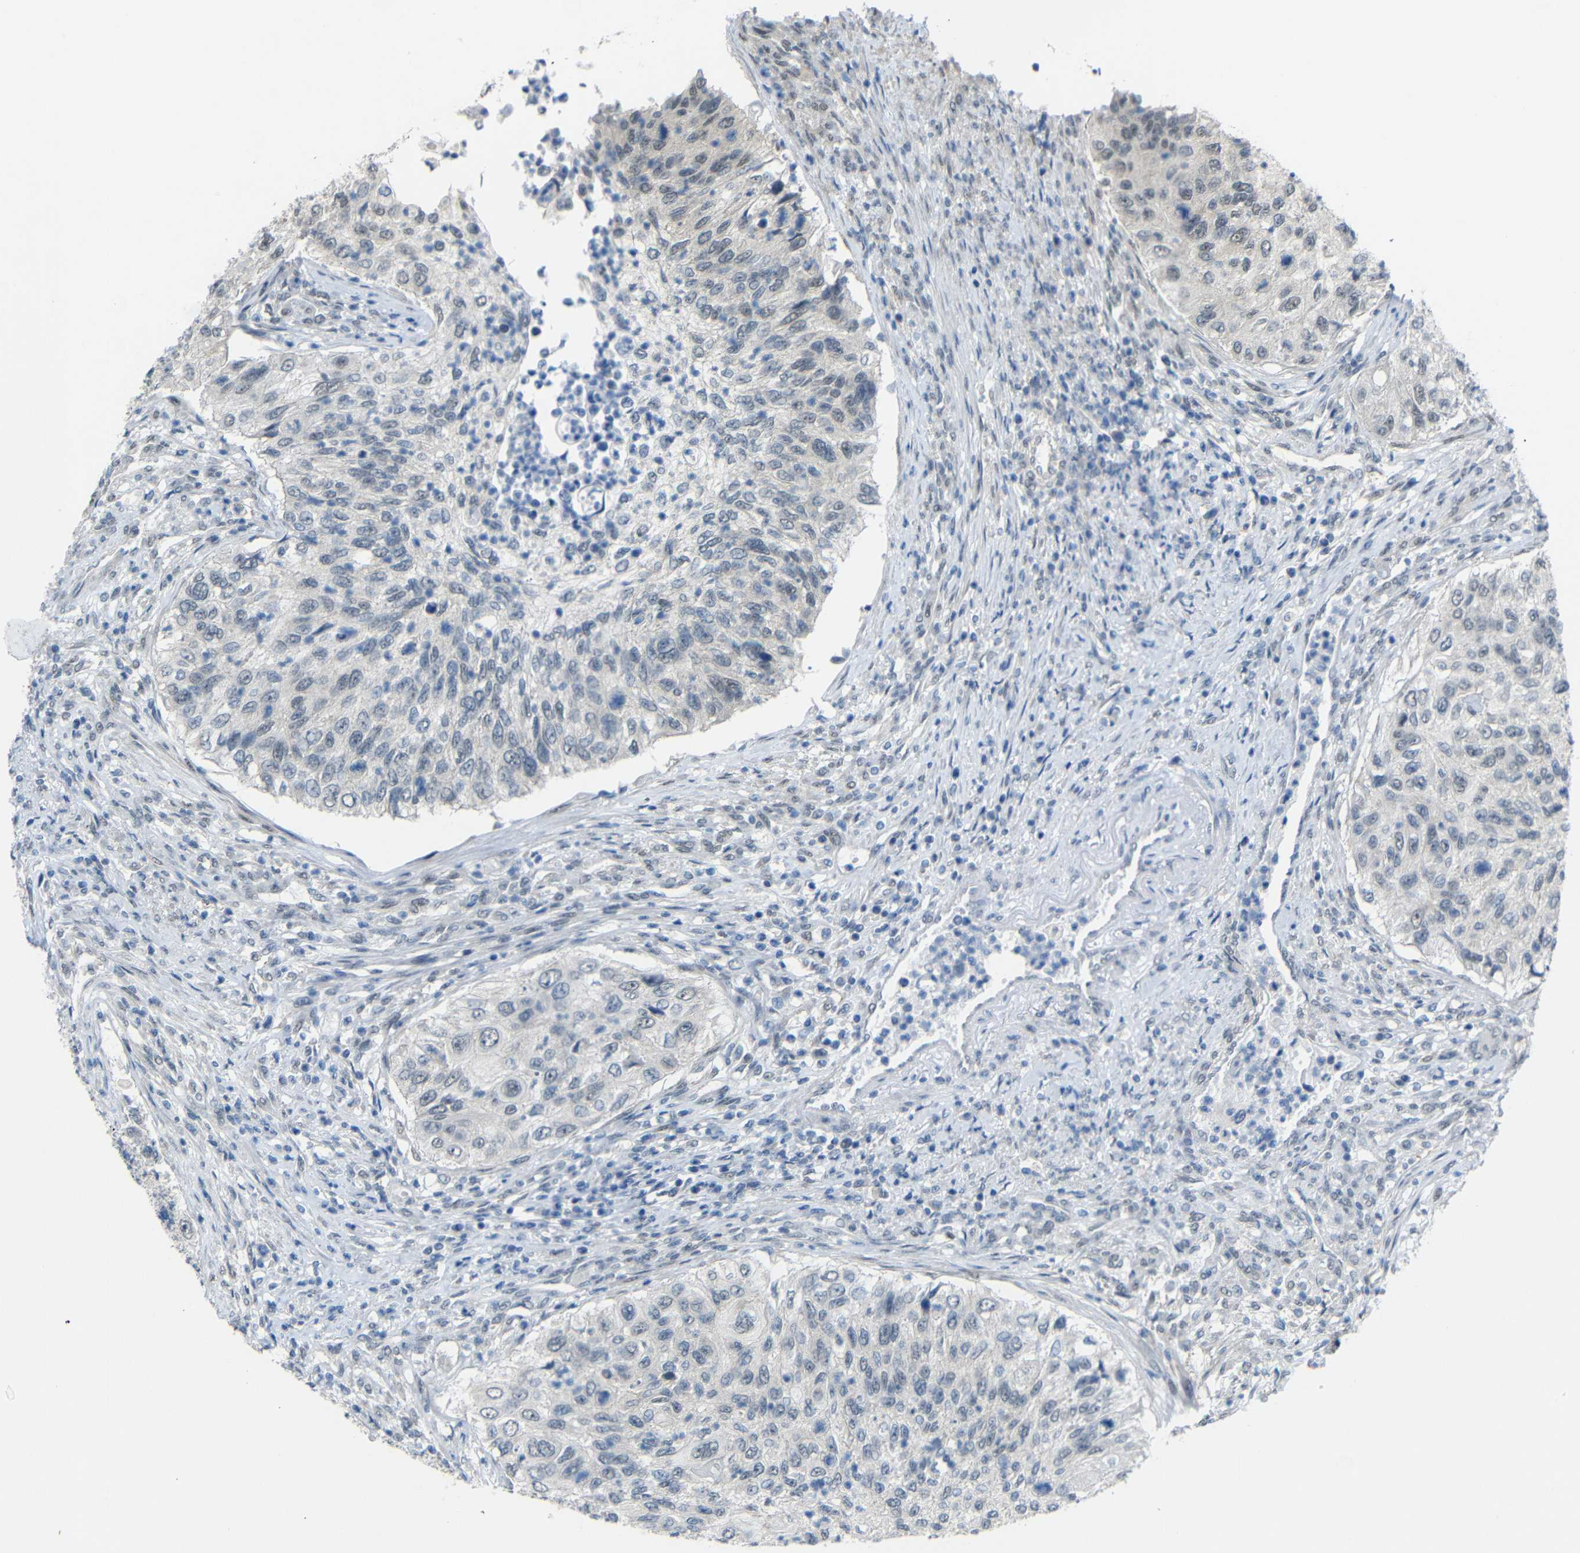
{"staining": {"intensity": "negative", "quantity": "none", "location": "none"}, "tissue": "urothelial cancer", "cell_type": "Tumor cells", "image_type": "cancer", "snomed": [{"axis": "morphology", "description": "Urothelial carcinoma, High grade"}, {"axis": "topography", "description": "Urinary bladder"}], "caption": "The immunohistochemistry (IHC) micrograph has no significant positivity in tumor cells of urothelial cancer tissue.", "gene": "GPR158", "patient": {"sex": "female", "age": 60}}